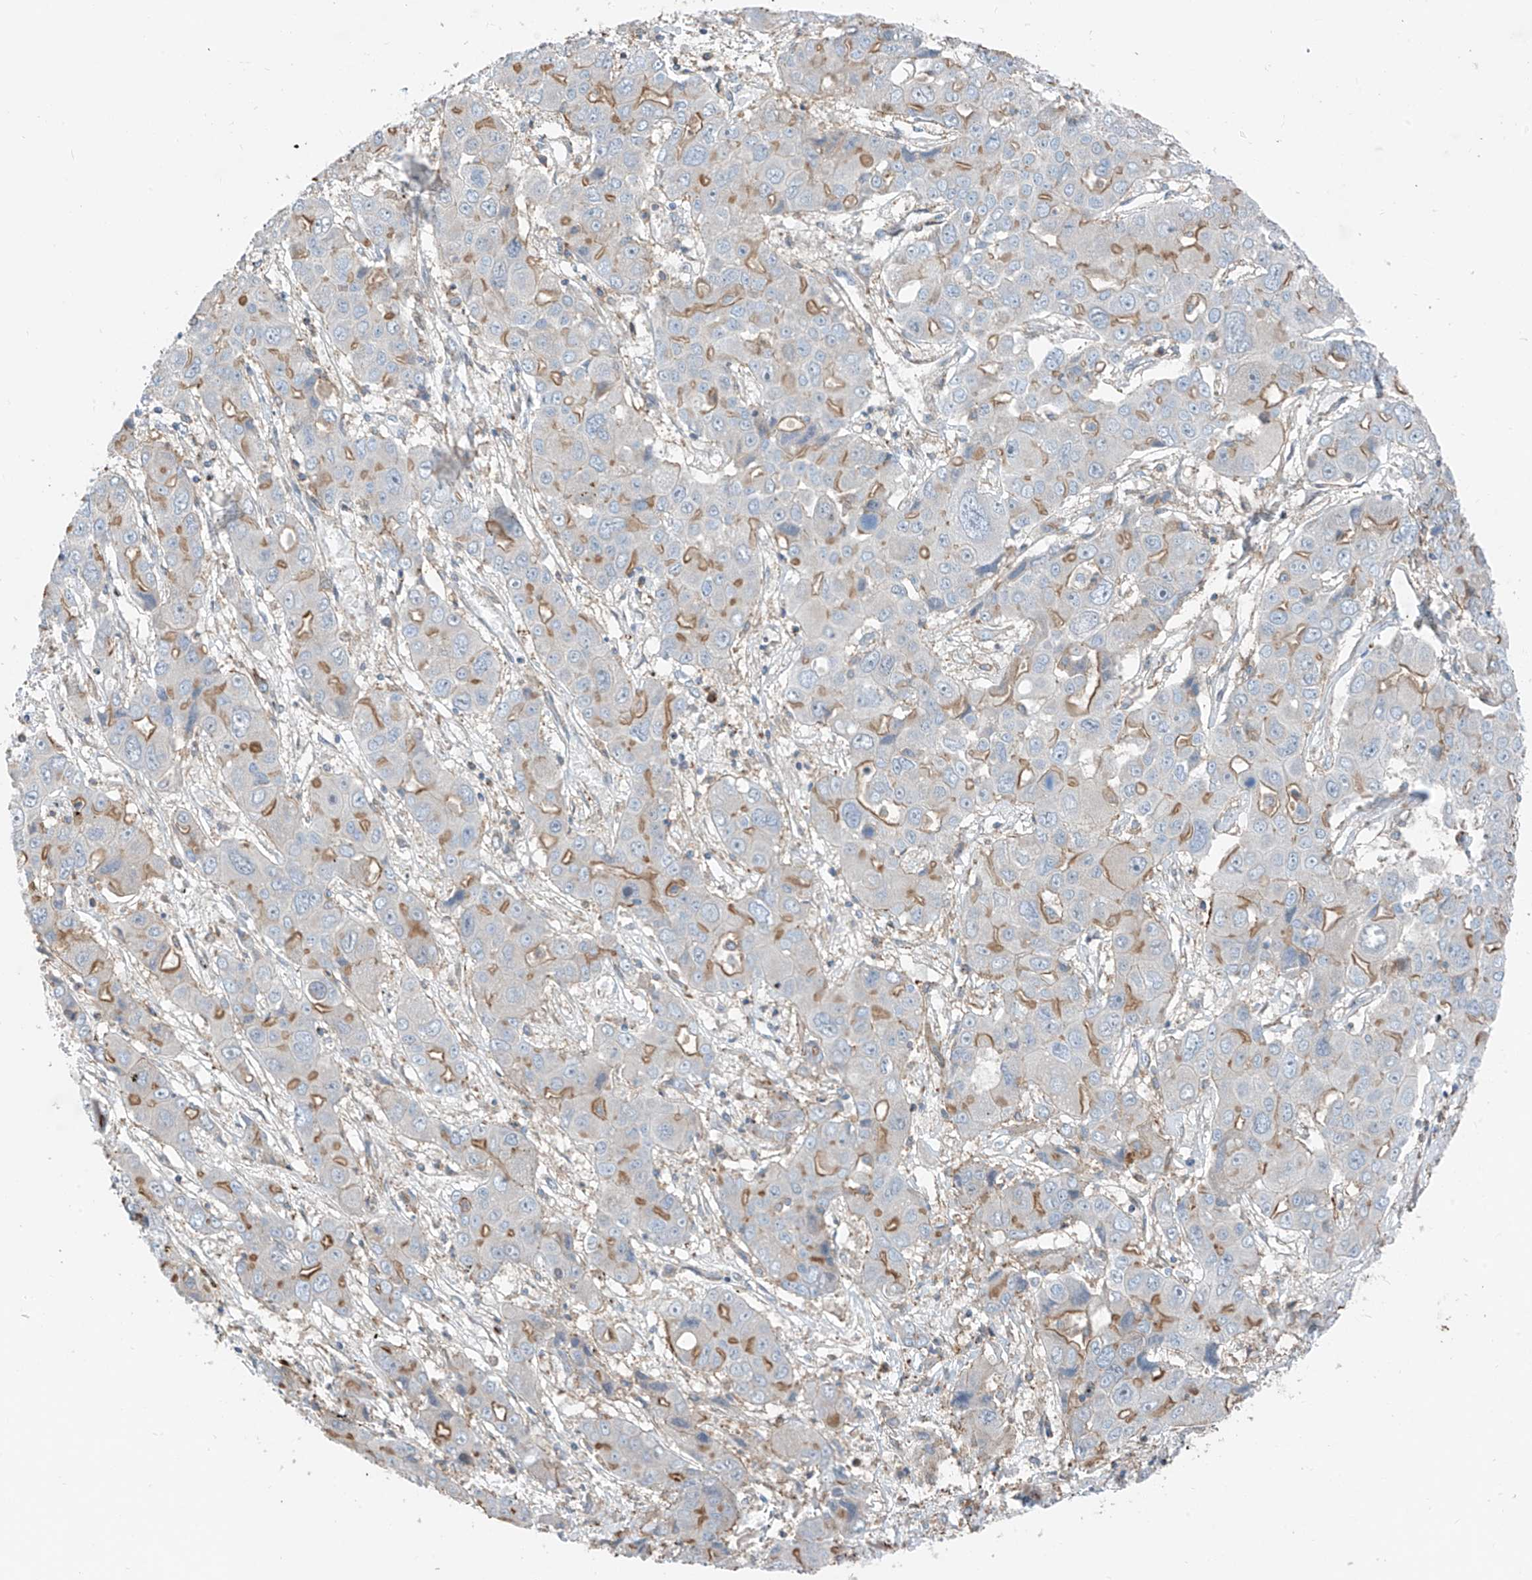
{"staining": {"intensity": "weak", "quantity": "<25%", "location": "cytoplasmic/membranous"}, "tissue": "liver cancer", "cell_type": "Tumor cells", "image_type": "cancer", "snomed": [{"axis": "morphology", "description": "Cholangiocarcinoma"}, {"axis": "topography", "description": "Liver"}], "caption": "The photomicrograph demonstrates no staining of tumor cells in liver cancer (cholangiocarcinoma).", "gene": "SLC1A5", "patient": {"sex": "male", "age": 67}}